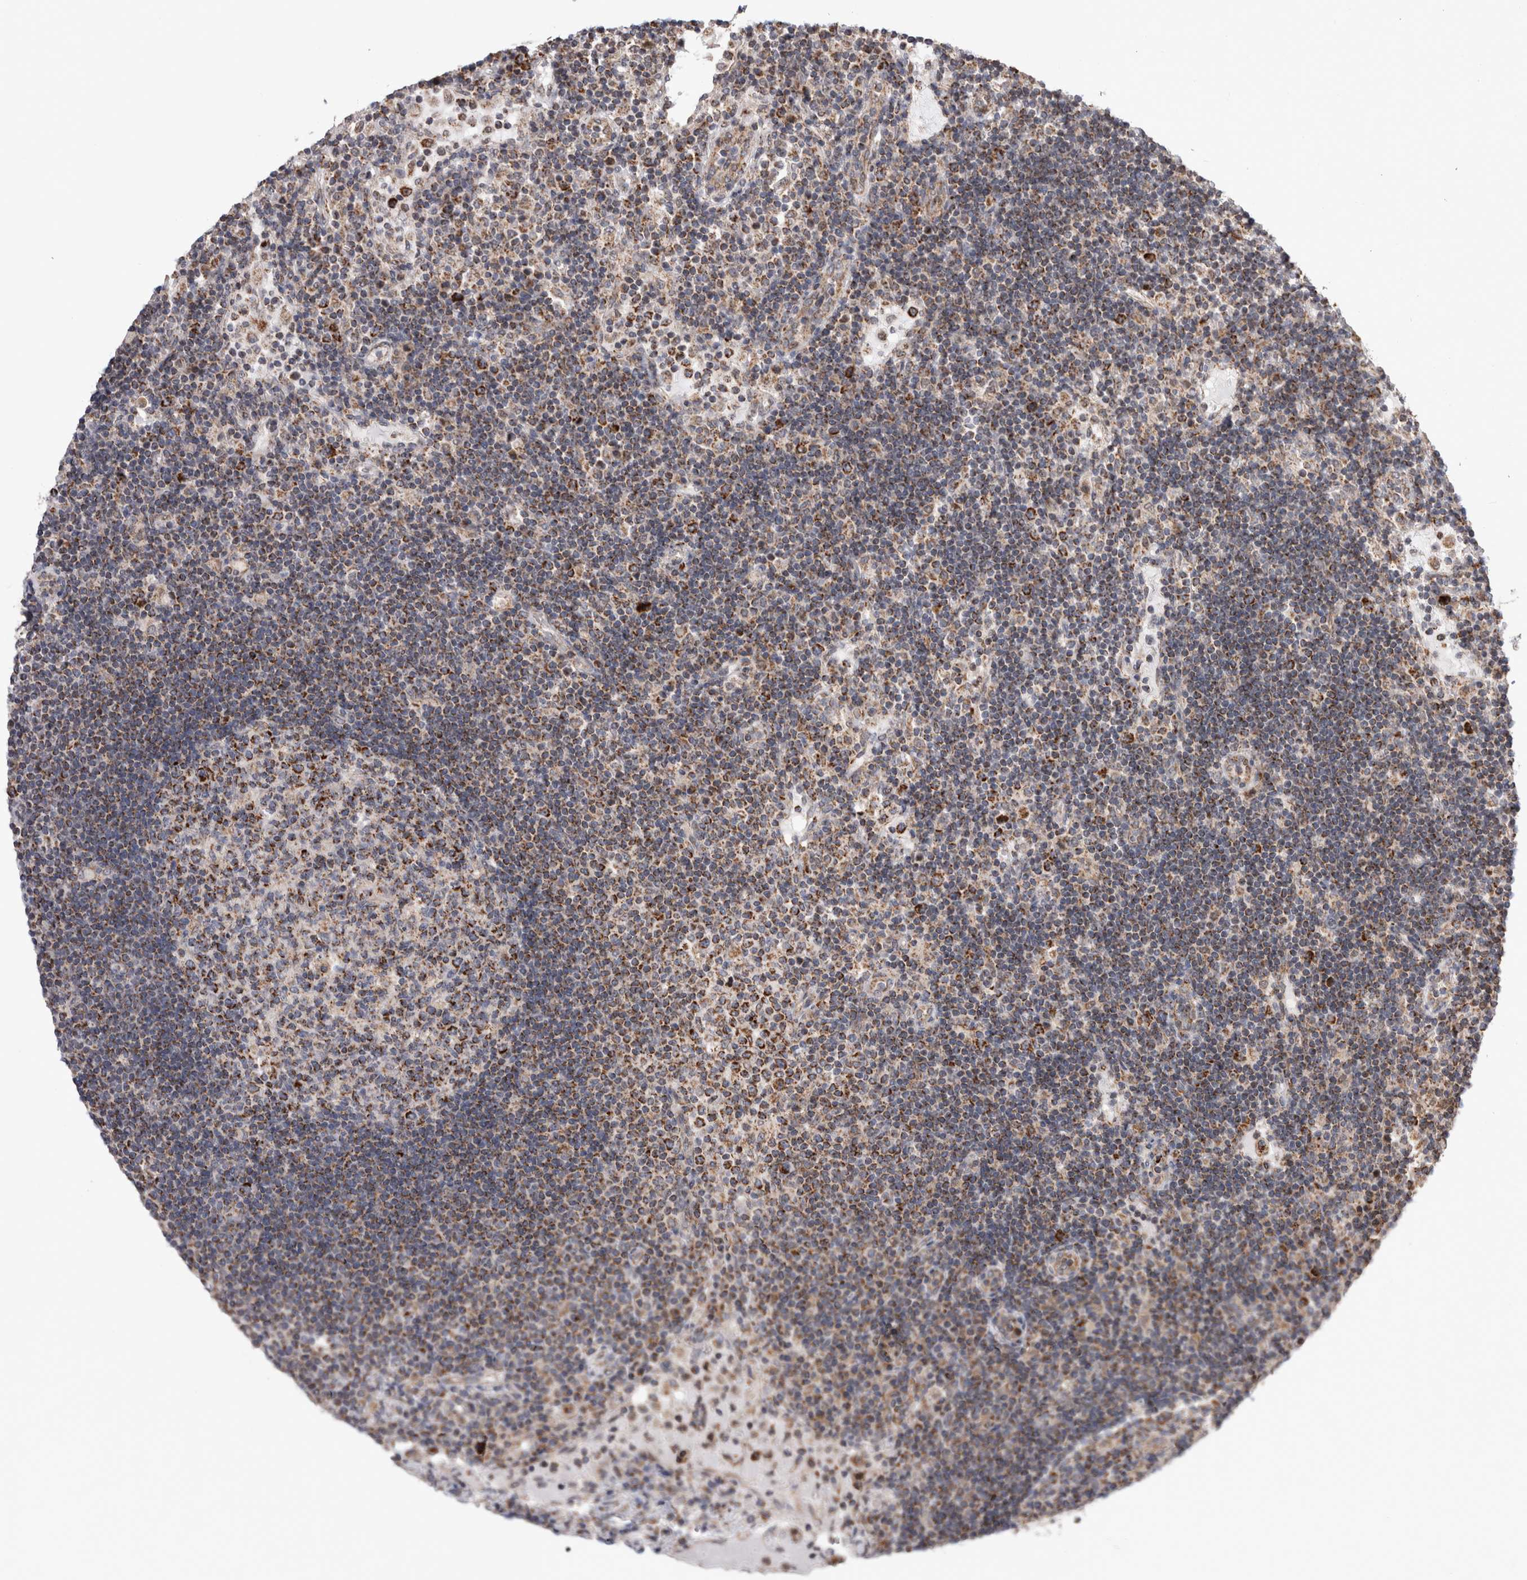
{"staining": {"intensity": "moderate", "quantity": ">75%", "location": "cytoplasmic/membranous"}, "tissue": "lymph node", "cell_type": "Germinal center cells", "image_type": "normal", "snomed": [{"axis": "morphology", "description": "Normal tissue, NOS"}, {"axis": "topography", "description": "Lymph node"}], "caption": "Lymph node was stained to show a protein in brown. There is medium levels of moderate cytoplasmic/membranous positivity in about >75% of germinal center cells.", "gene": "MRPL37", "patient": {"sex": "female", "age": 53}}